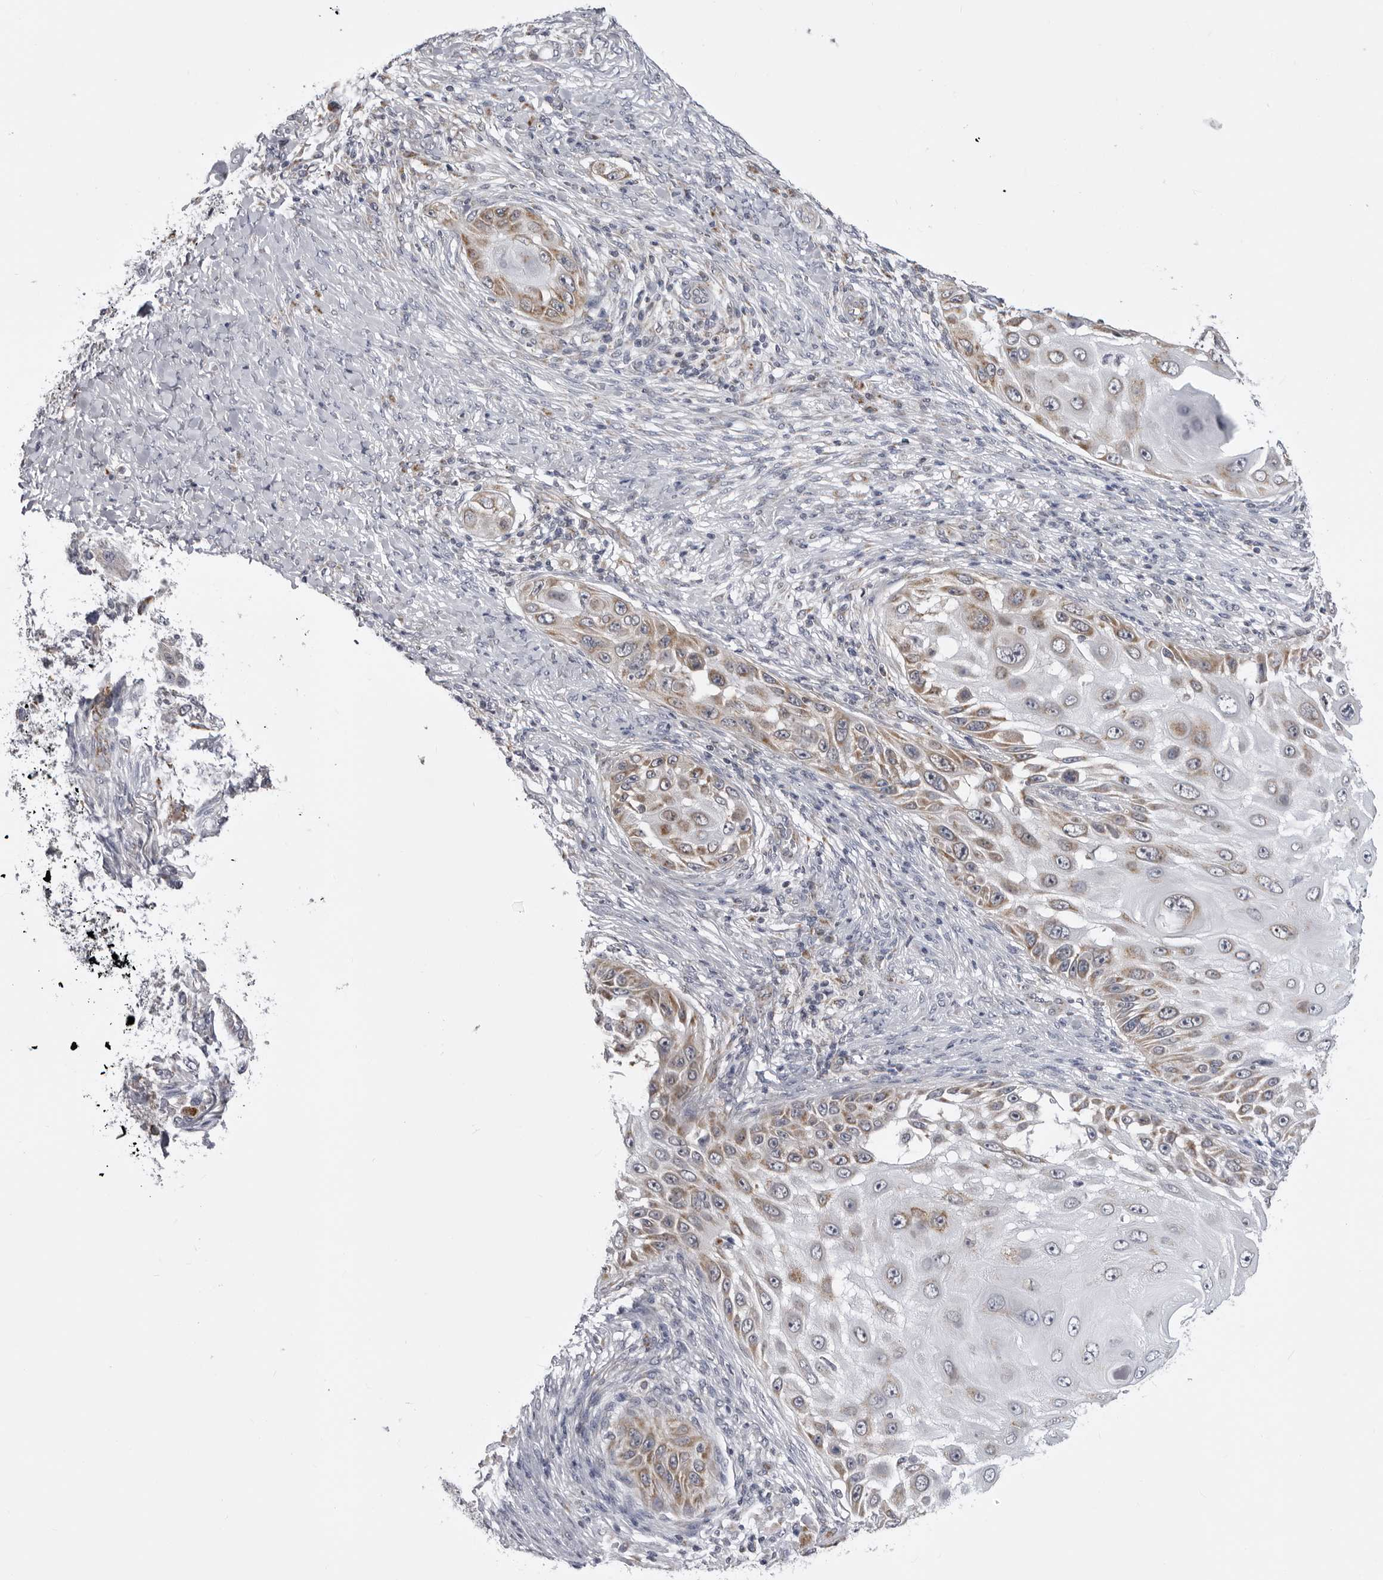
{"staining": {"intensity": "moderate", "quantity": "25%-75%", "location": "cytoplasmic/membranous"}, "tissue": "skin cancer", "cell_type": "Tumor cells", "image_type": "cancer", "snomed": [{"axis": "morphology", "description": "Squamous cell carcinoma, NOS"}, {"axis": "topography", "description": "Skin"}], "caption": "A medium amount of moderate cytoplasmic/membranous staining is seen in about 25%-75% of tumor cells in skin cancer tissue.", "gene": "FH", "patient": {"sex": "female", "age": 44}}